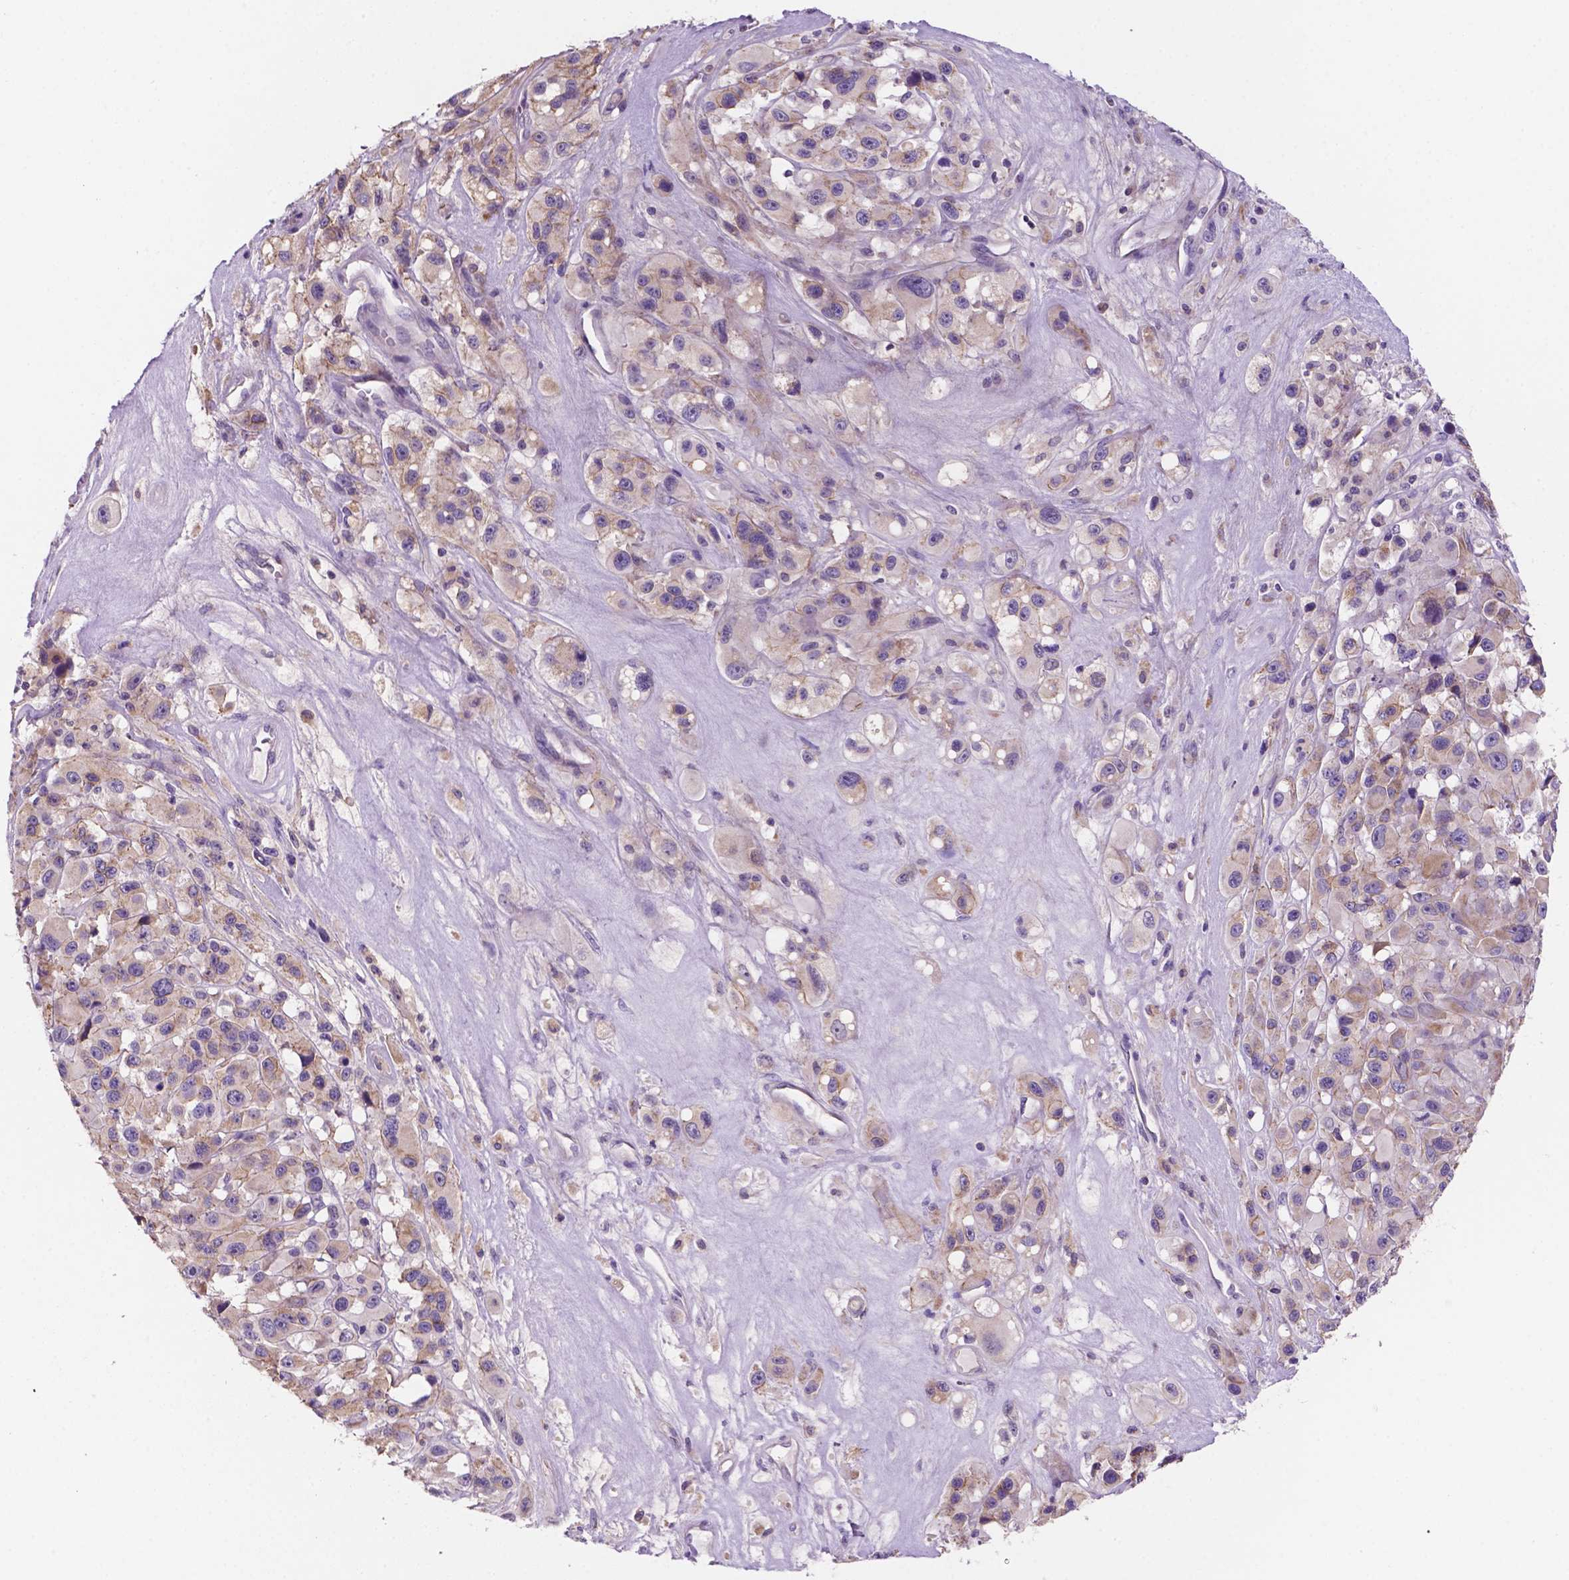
{"staining": {"intensity": "negative", "quantity": "none", "location": "none"}, "tissue": "melanoma", "cell_type": "Tumor cells", "image_type": "cancer", "snomed": [{"axis": "morphology", "description": "Malignant melanoma, Metastatic site"}, {"axis": "topography", "description": "Lymph node"}], "caption": "An immunohistochemistry (IHC) photomicrograph of malignant melanoma (metastatic site) is shown. There is no staining in tumor cells of malignant melanoma (metastatic site).", "gene": "MKRN2OS", "patient": {"sex": "female", "age": 65}}